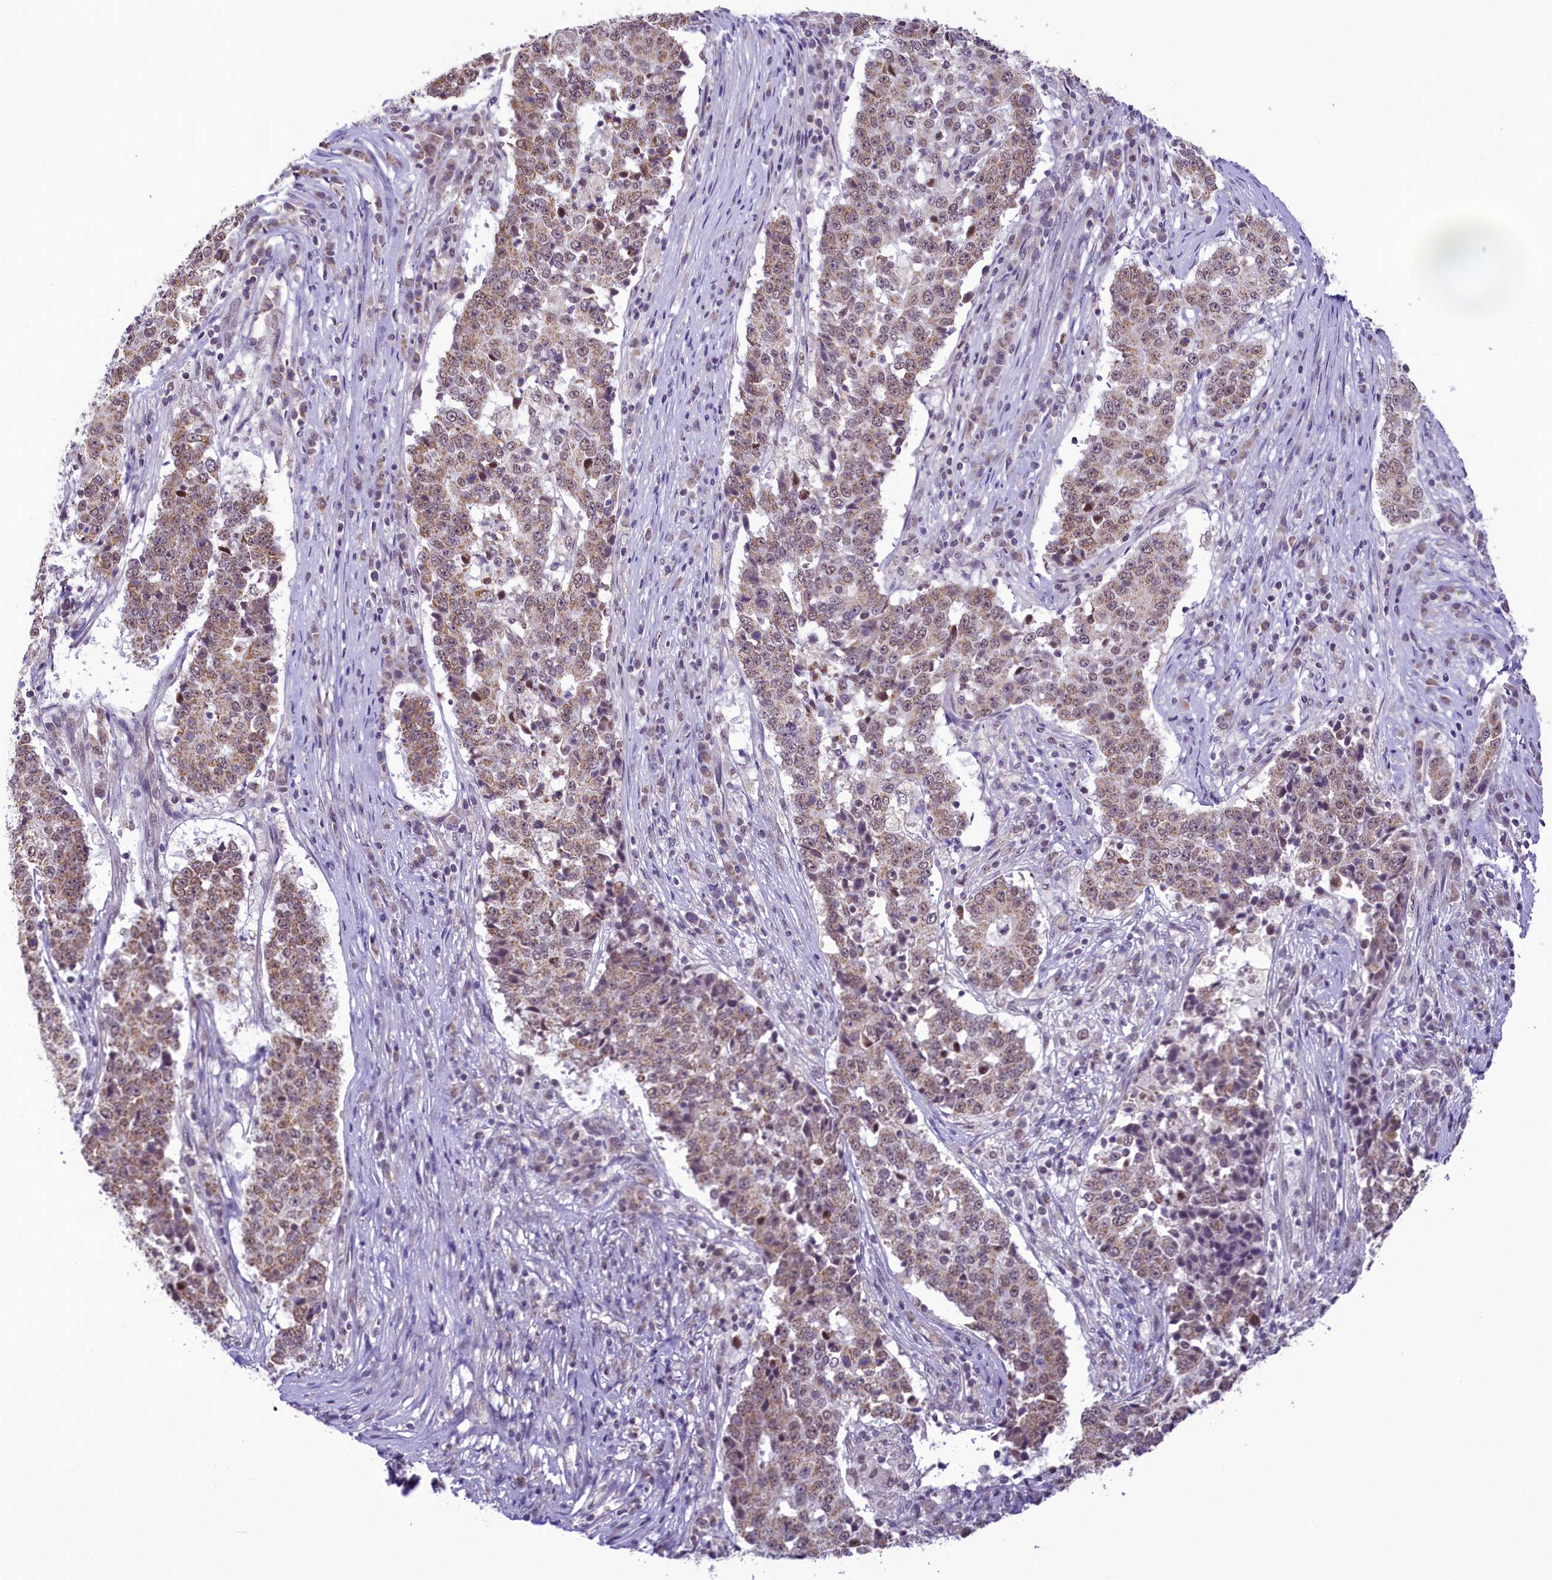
{"staining": {"intensity": "weak", "quantity": "25%-75%", "location": "cytoplasmic/membranous,nuclear"}, "tissue": "stomach cancer", "cell_type": "Tumor cells", "image_type": "cancer", "snomed": [{"axis": "morphology", "description": "Adenocarcinoma, NOS"}, {"axis": "topography", "description": "Stomach"}], "caption": "Protein staining of stomach cancer (adenocarcinoma) tissue reveals weak cytoplasmic/membranous and nuclear expression in about 25%-75% of tumor cells.", "gene": "PAF1", "patient": {"sex": "male", "age": 59}}